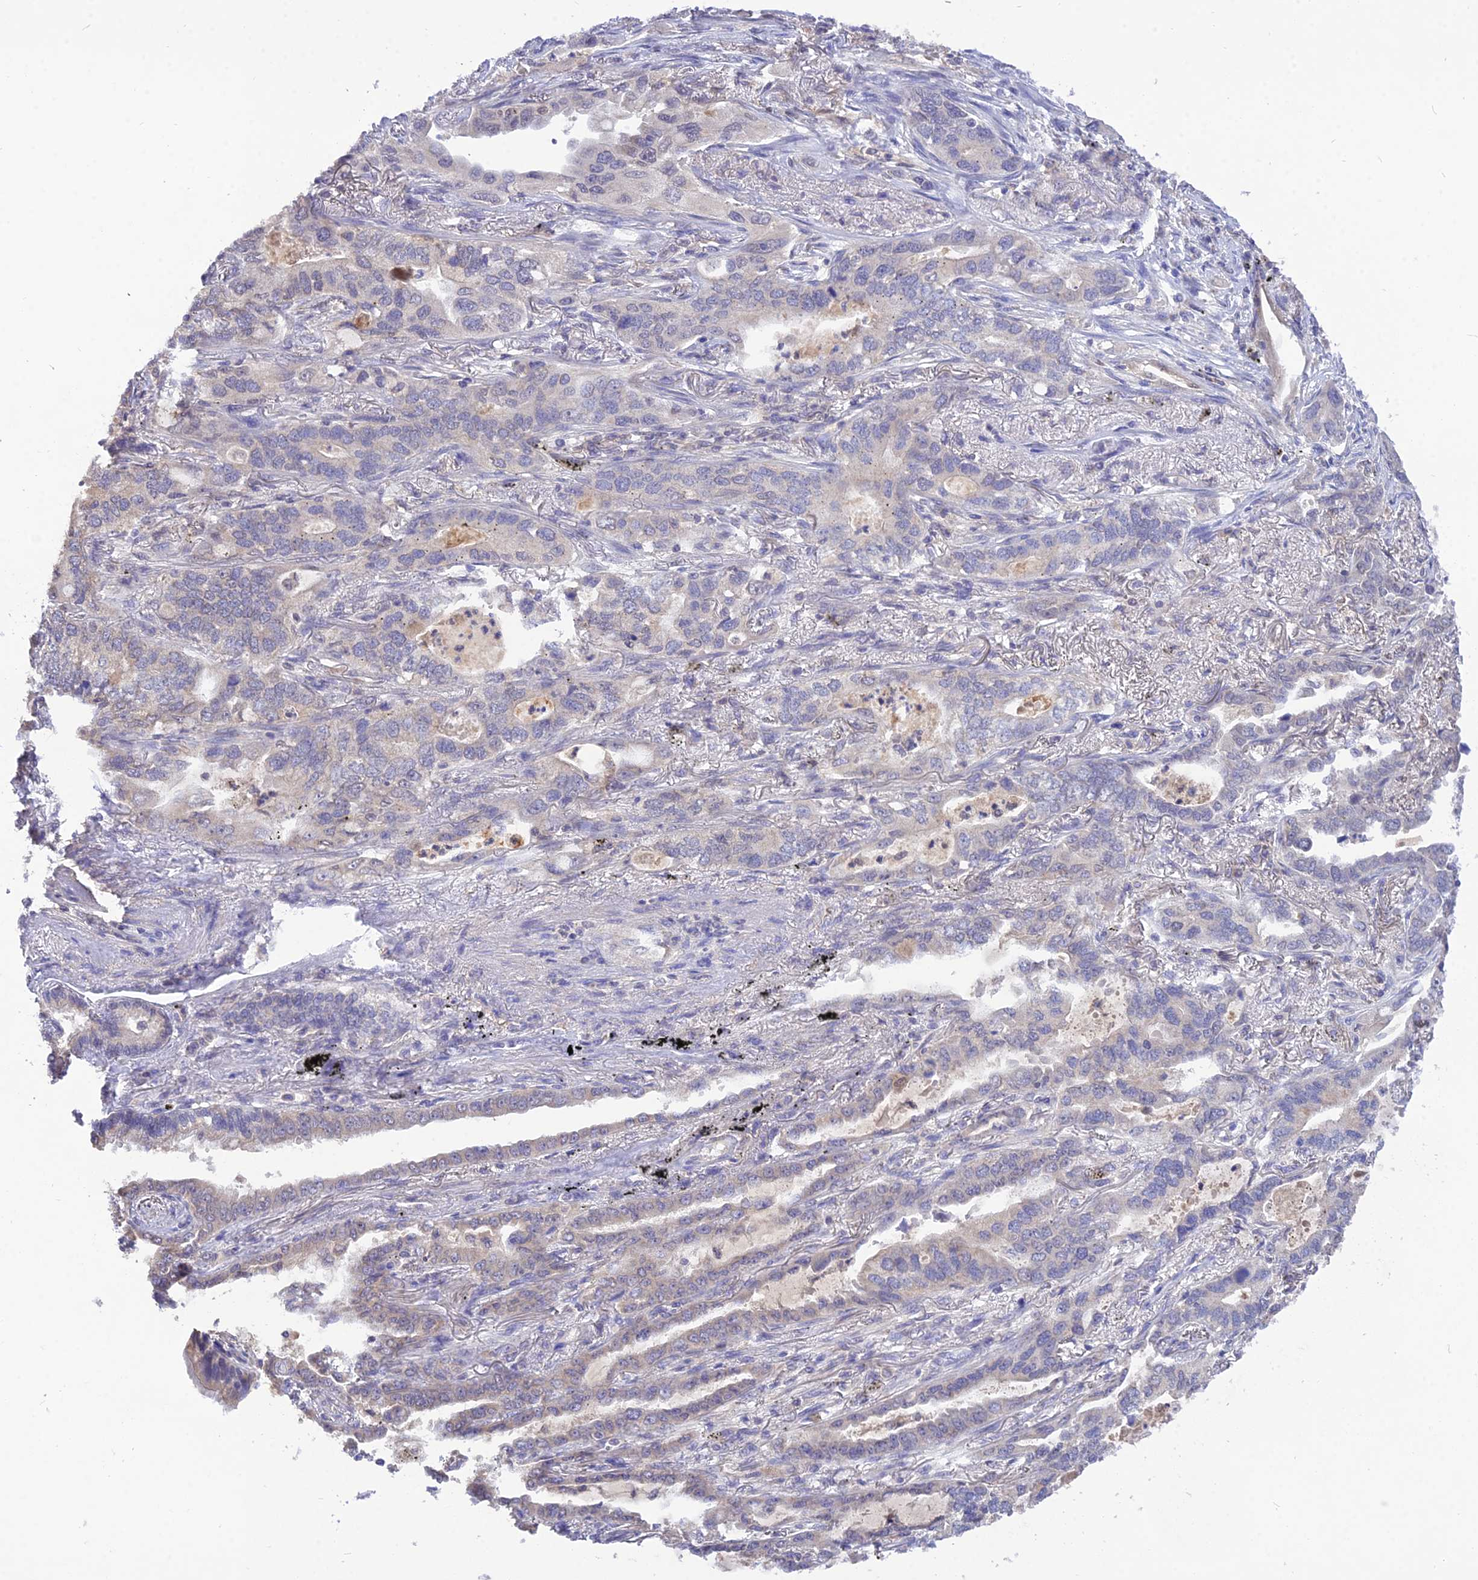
{"staining": {"intensity": "negative", "quantity": "none", "location": "none"}, "tissue": "lung cancer", "cell_type": "Tumor cells", "image_type": "cancer", "snomed": [{"axis": "morphology", "description": "Adenocarcinoma, NOS"}, {"axis": "topography", "description": "Lung"}], "caption": "An image of adenocarcinoma (lung) stained for a protein exhibits no brown staining in tumor cells.", "gene": "PGK1", "patient": {"sex": "male", "age": 67}}